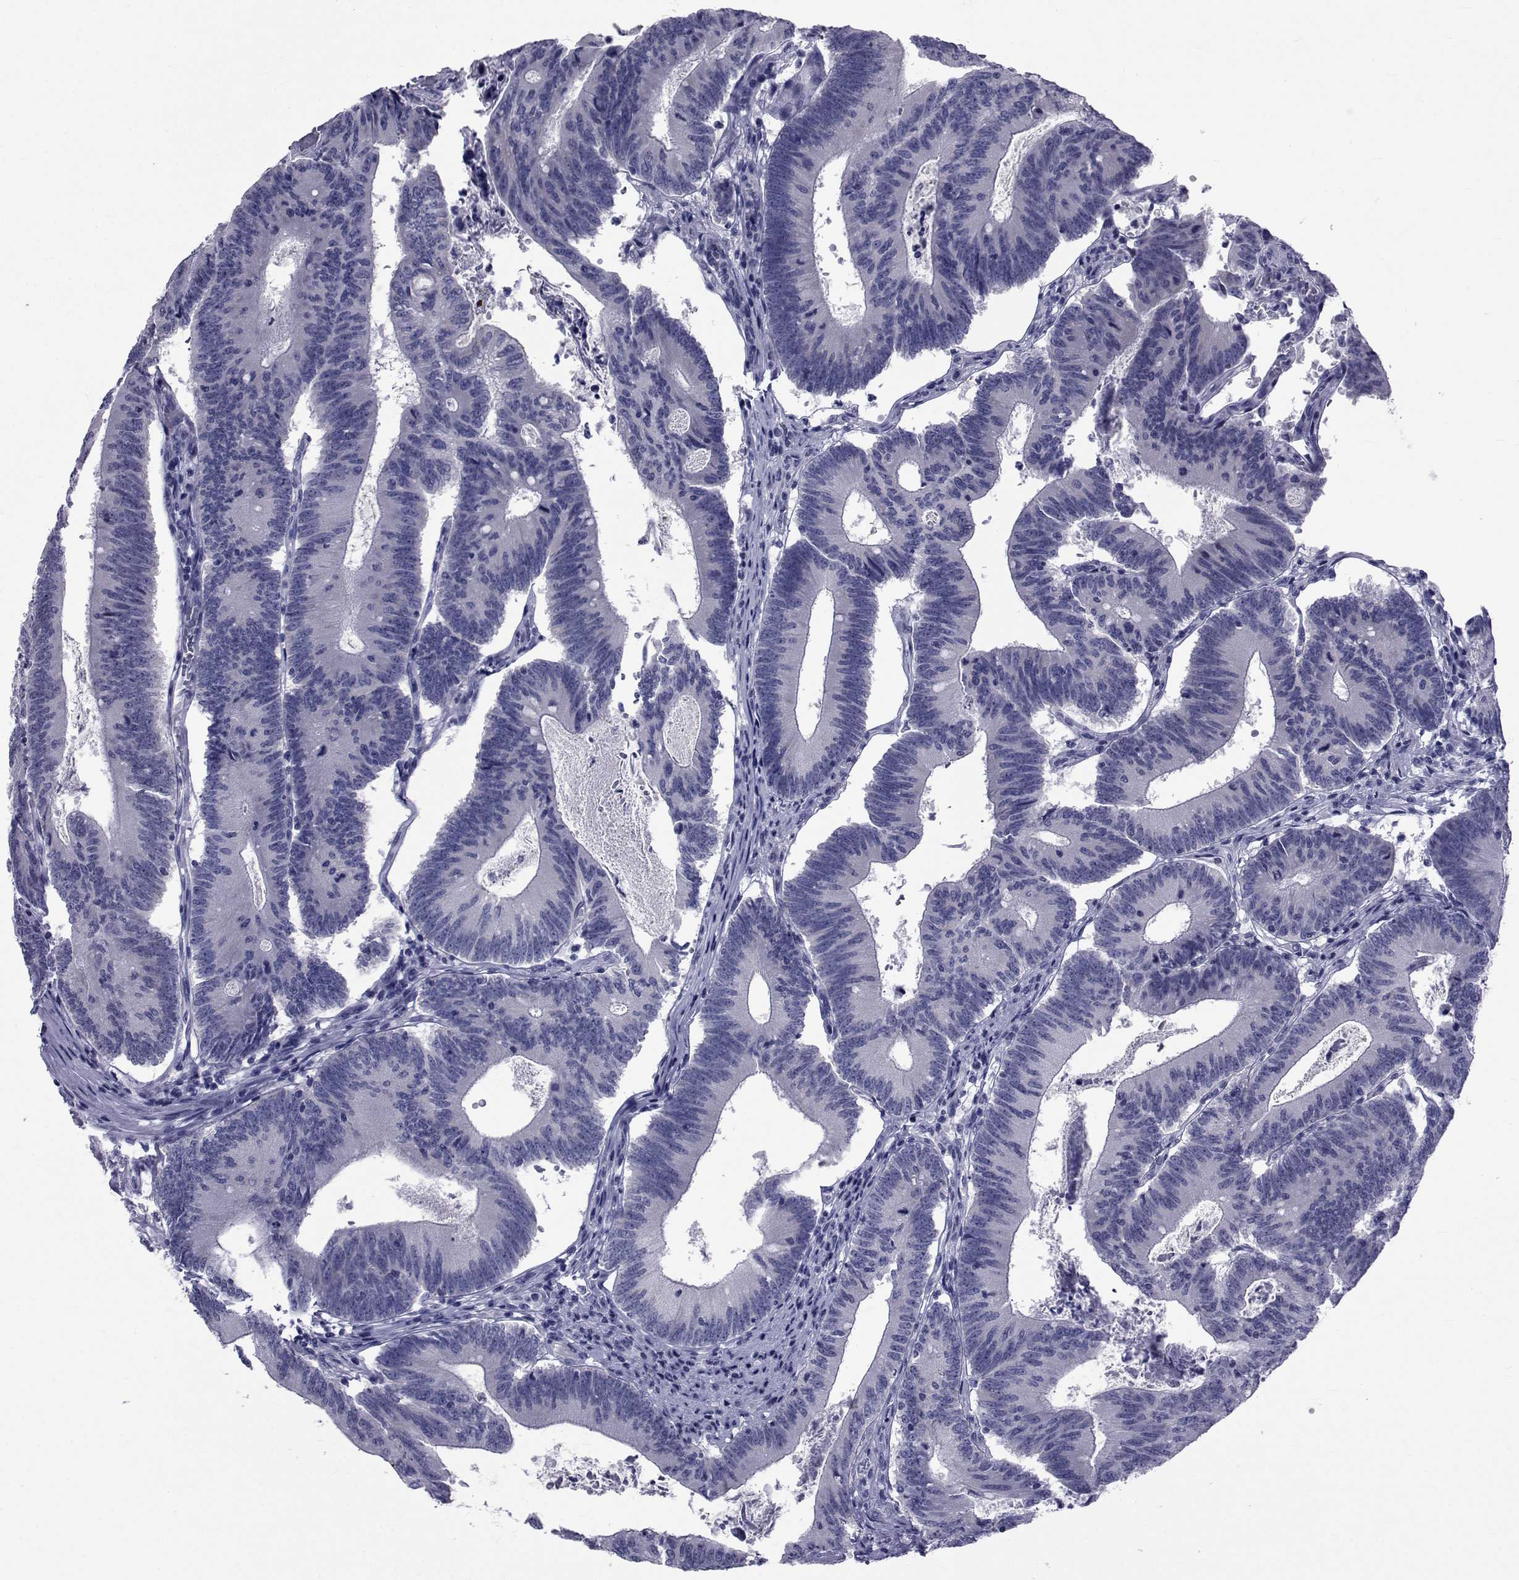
{"staining": {"intensity": "negative", "quantity": "none", "location": "none"}, "tissue": "colorectal cancer", "cell_type": "Tumor cells", "image_type": "cancer", "snomed": [{"axis": "morphology", "description": "Adenocarcinoma, NOS"}, {"axis": "topography", "description": "Colon"}], "caption": "Immunohistochemistry of colorectal cancer demonstrates no positivity in tumor cells.", "gene": "GKAP1", "patient": {"sex": "female", "age": 70}}